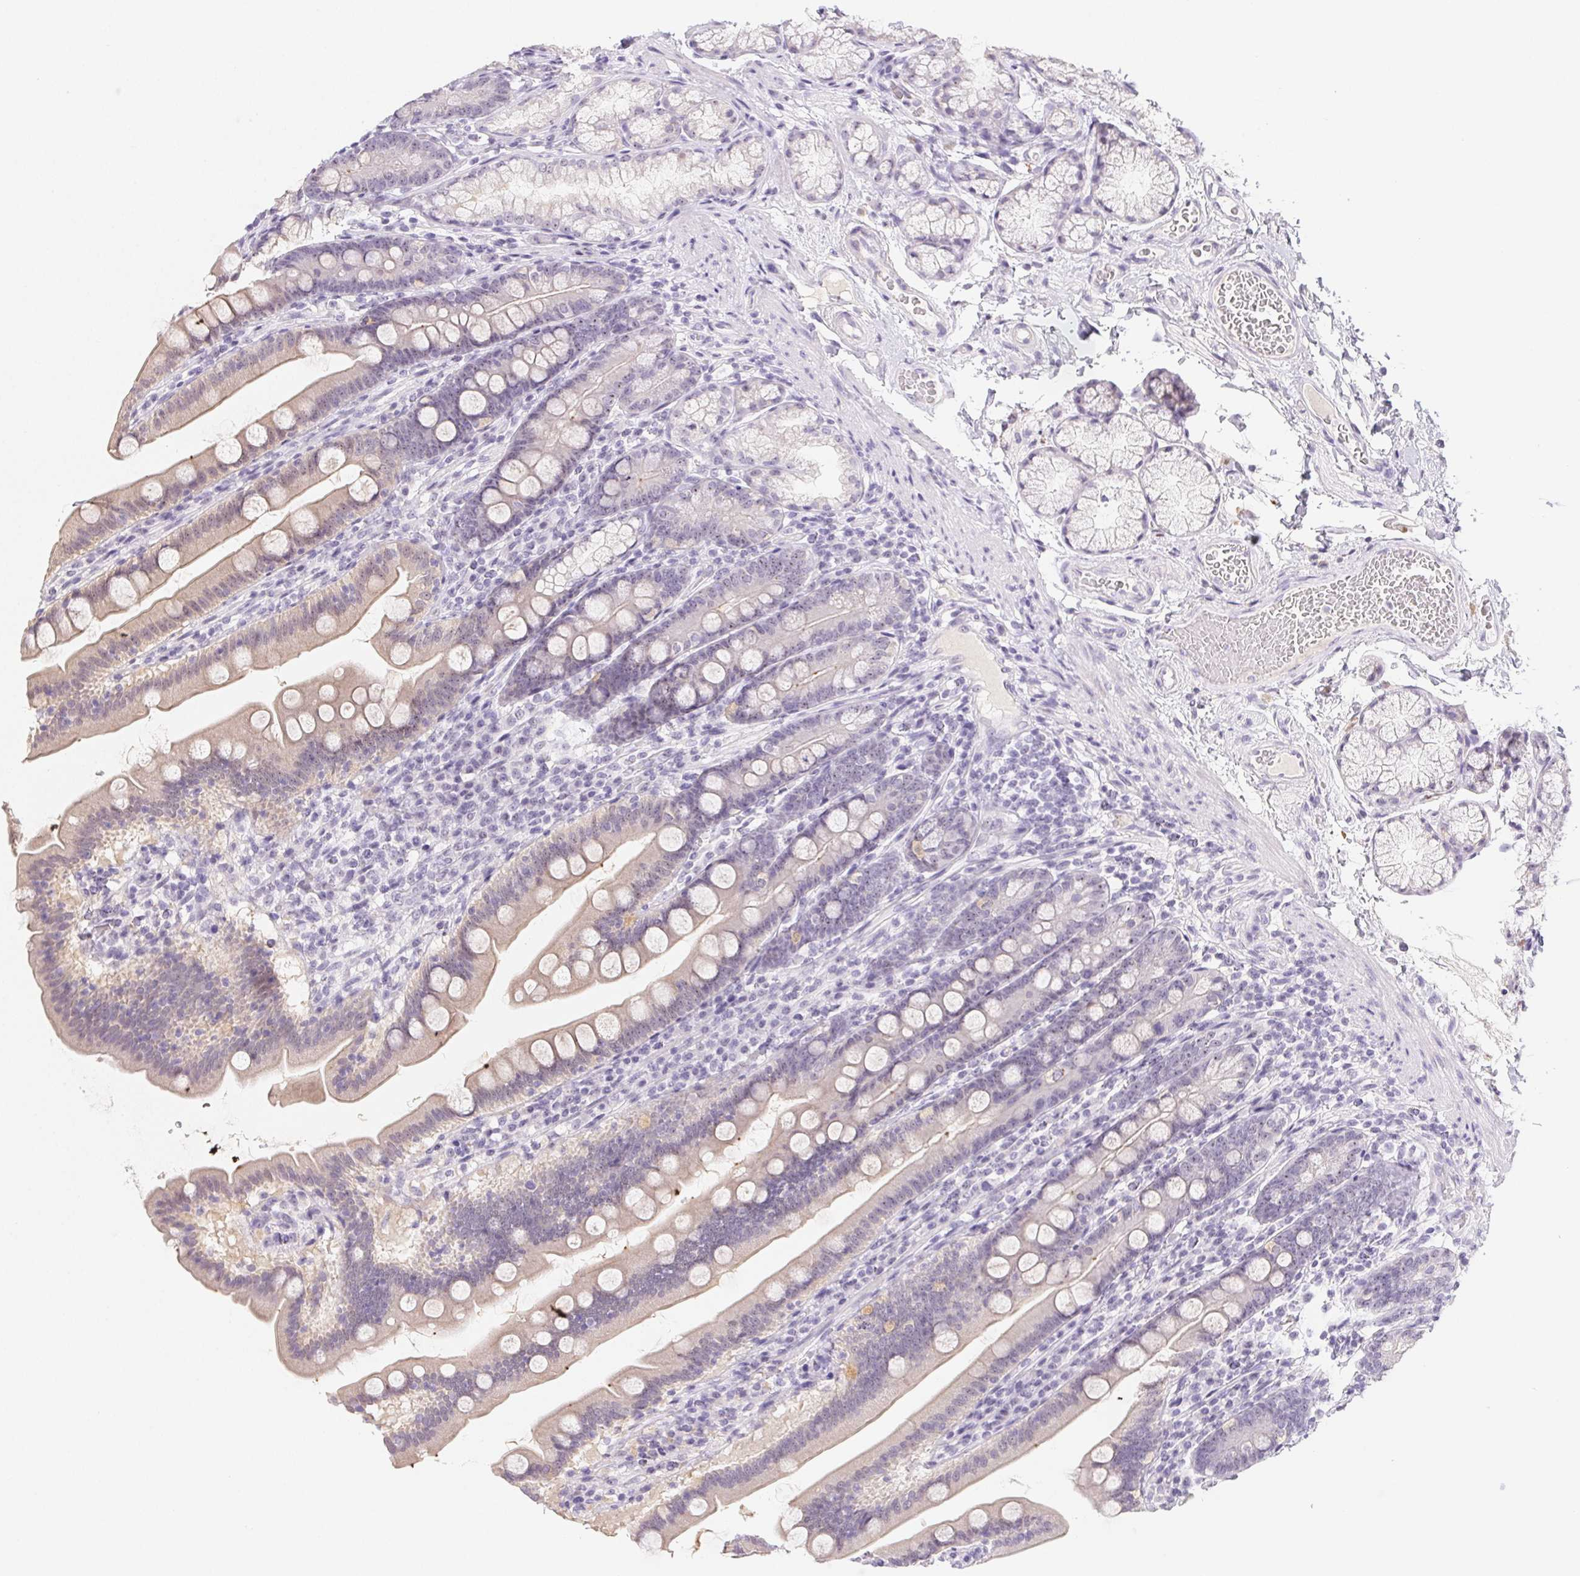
{"staining": {"intensity": "weak", "quantity": "<25%", "location": "cytoplasmic/membranous"}, "tissue": "duodenum", "cell_type": "Glandular cells", "image_type": "normal", "snomed": [{"axis": "morphology", "description": "Normal tissue, NOS"}, {"axis": "topography", "description": "Duodenum"}], "caption": "Duodenum was stained to show a protein in brown. There is no significant positivity in glandular cells. The staining is performed using DAB (3,3'-diaminobenzidine) brown chromogen with nuclei counter-stained in using hematoxylin.", "gene": "ST8SIA3", "patient": {"sex": "female", "age": 67}}